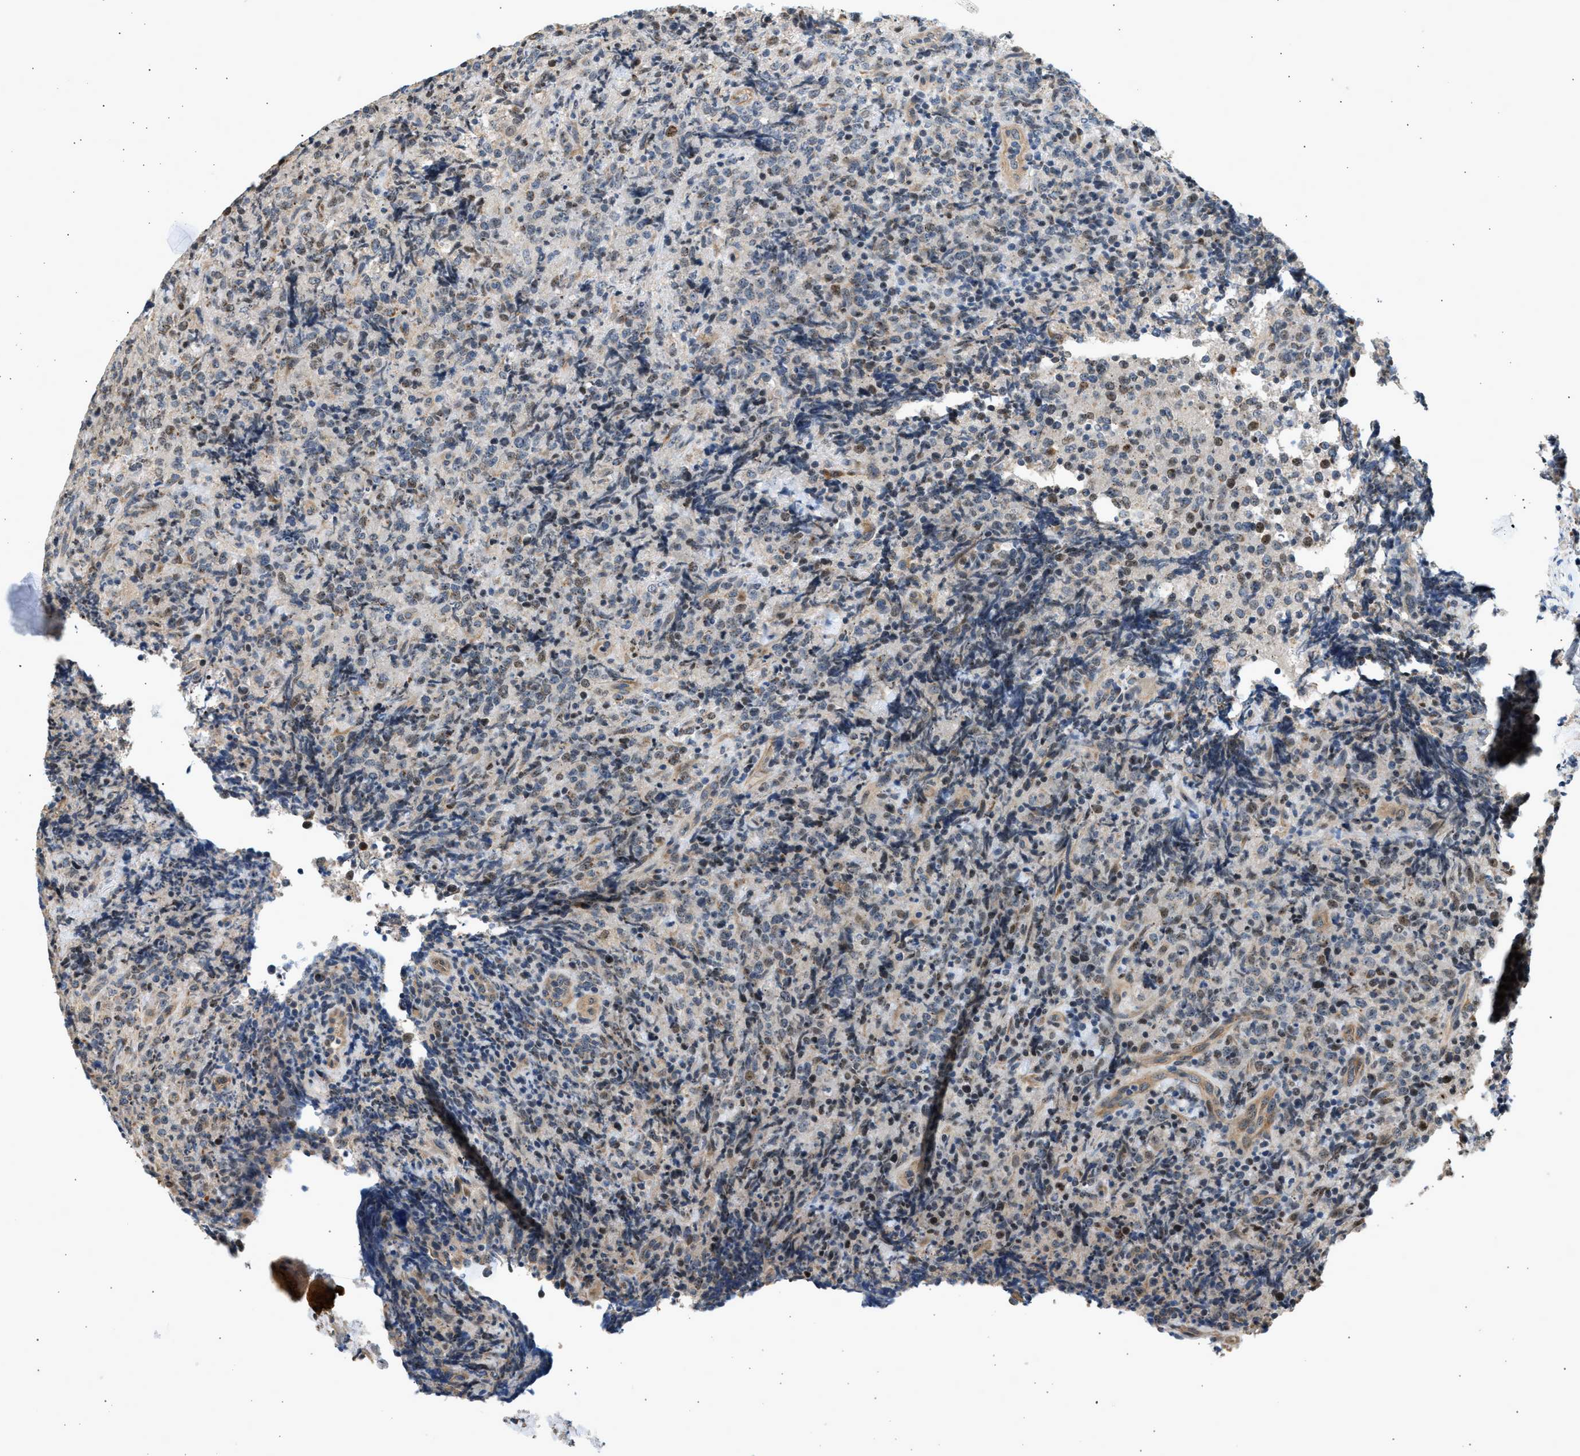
{"staining": {"intensity": "weak", "quantity": "<25%", "location": "nuclear"}, "tissue": "lymphoma", "cell_type": "Tumor cells", "image_type": "cancer", "snomed": [{"axis": "morphology", "description": "Malignant lymphoma, non-Hodgkin's type, High grade"}, {"axis": "topography", "description": "Tonsil"}], "caption": "A high-resolution histopathology image shows immunohistochemistry (IHC) staining of high-grade malignant lymphoma, non-Hodgkin's type, which demonstrates no significant positivity in tumor cells.", "gene": "WDR31", "patient": {"sex": "female", "age": 36}}